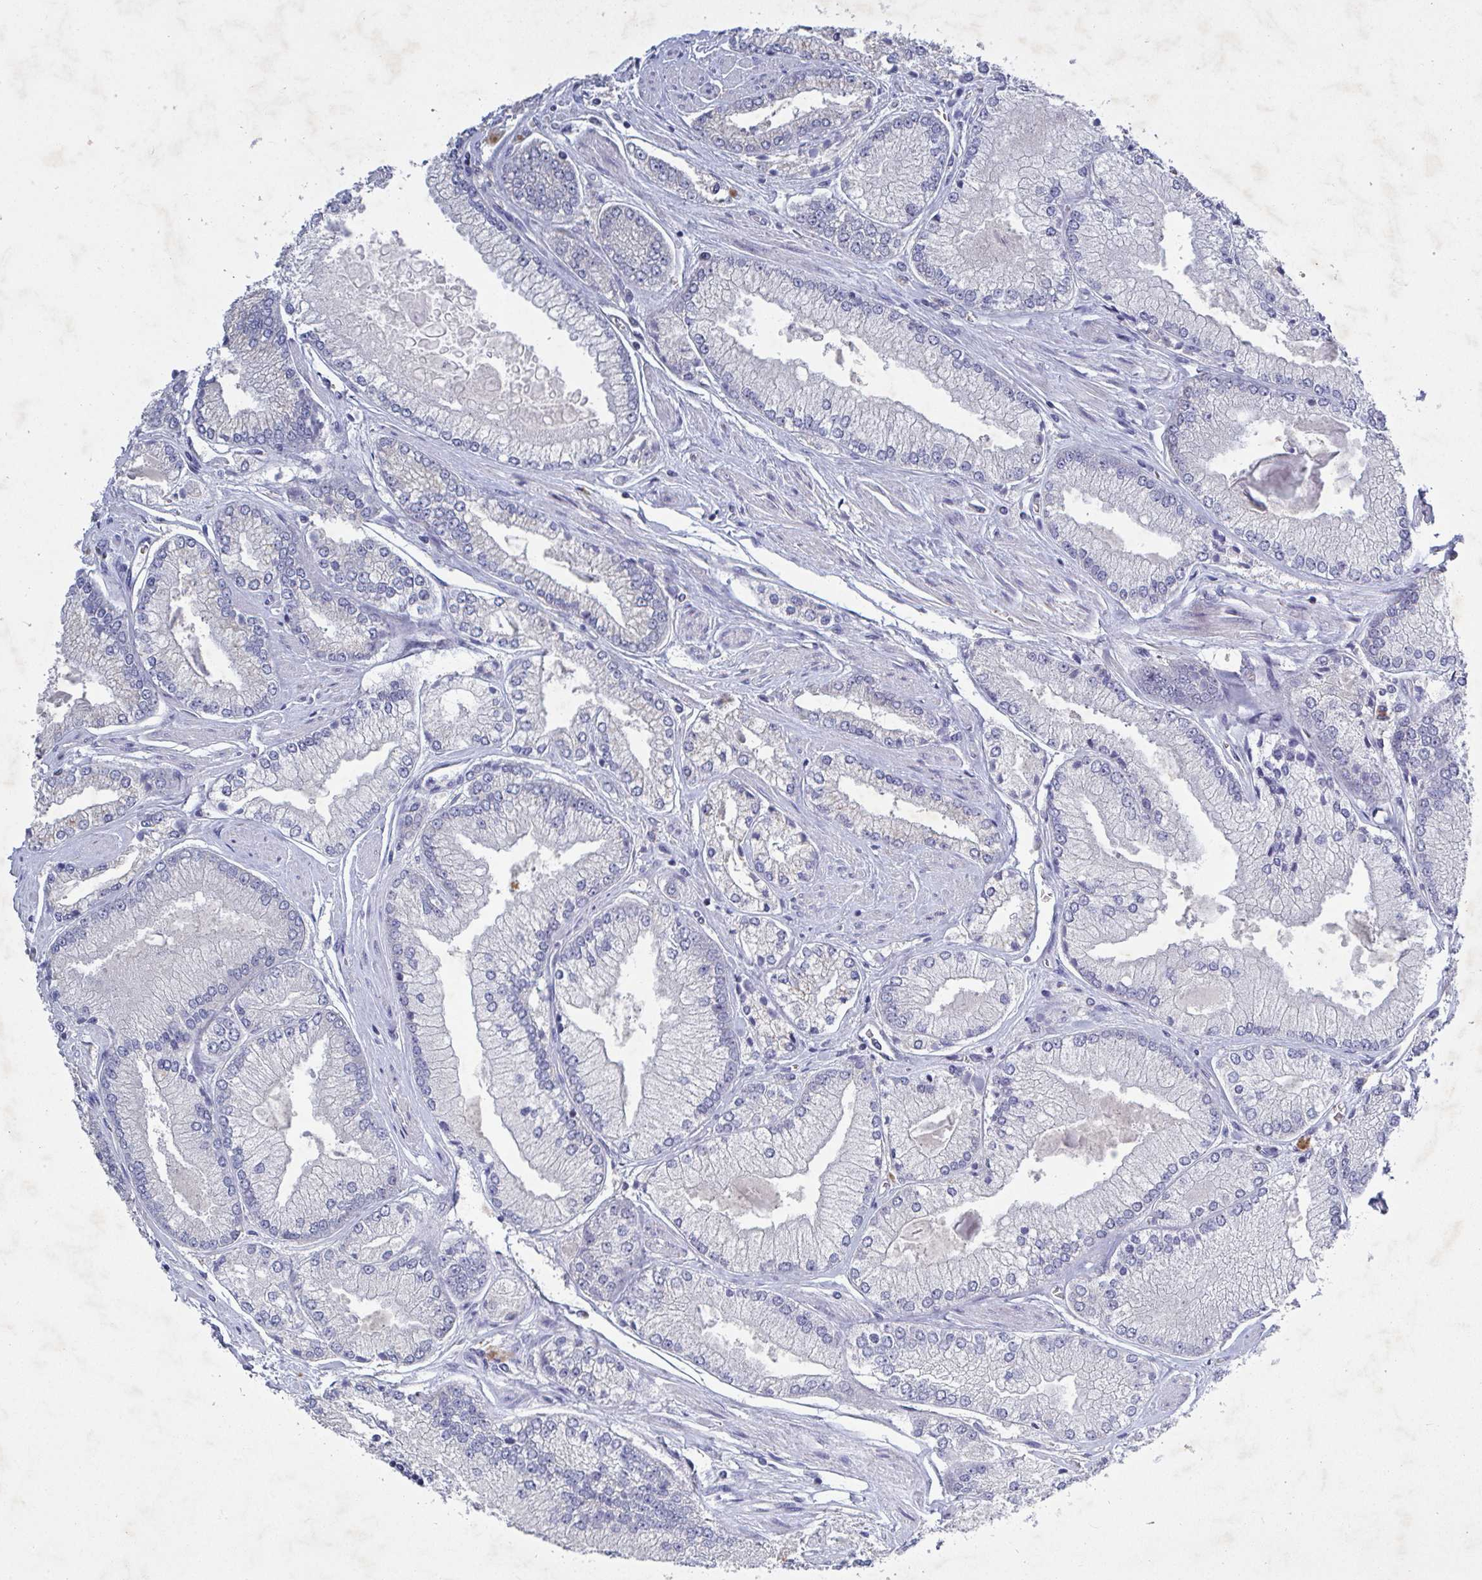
{"staining": {"intensity": "negative", "quantity": "none", "location": "none"}, "tissue": "prostate cancer", "cell_type": "Tumor cells", "image_type": "cancer", "snomed": [{"axis": "morphology", "description": "Adenocarcinoma, Low grade"}, {"axis": "topography", "description": "Prostate"}], "caption": "Adenocarcinoma (low-grade) (prostate) stained for a protein using IHC reveals no positivity tumor cells.", "gene": "GALNT13", "patient": {"sex": "male", "age": 67}}